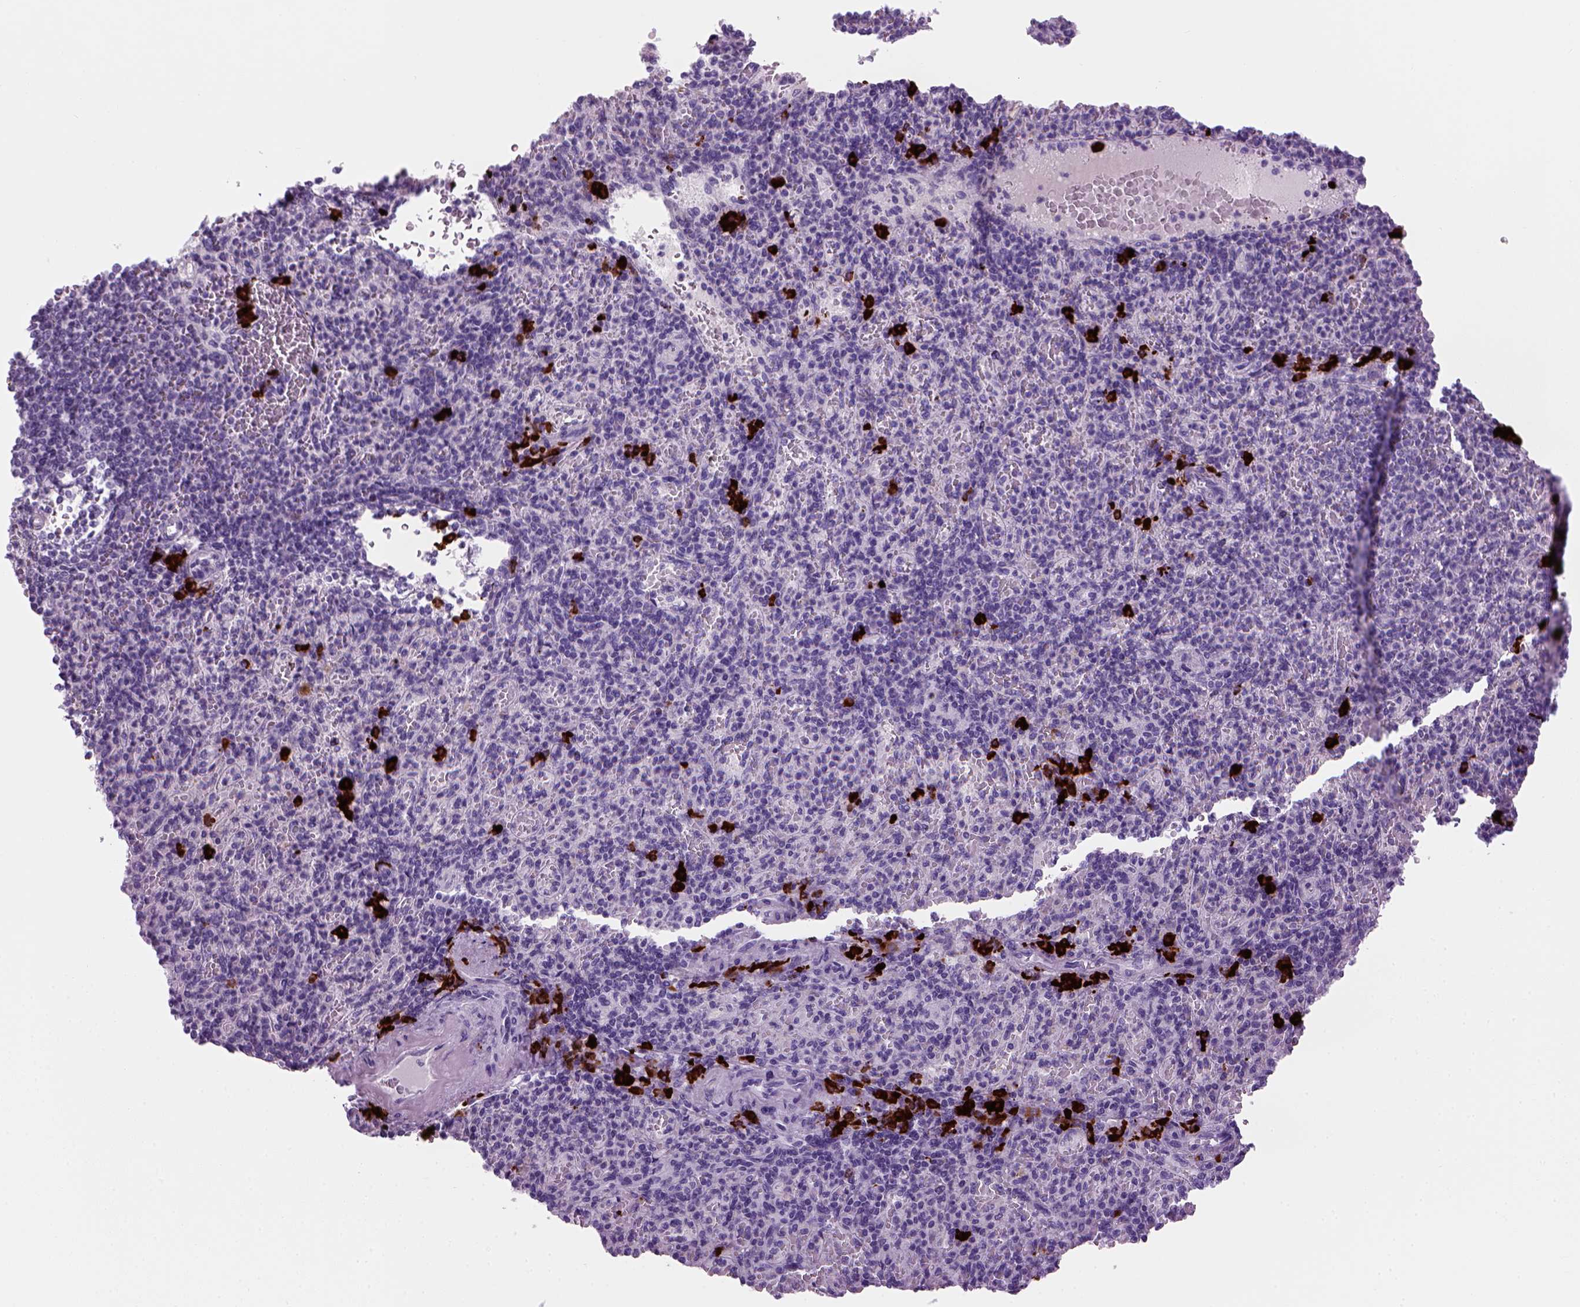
{"staining": {"intensity": "strong", "quantity": "<25%", "location": "cytoplasmic/membranous"}, "tissue": "spleen", "cell_type": "Cells in red pulp", "image_type": "normal", "snomed": [{"axis": "morphology", "description": "Normal tissue, NOS"}, {"axis": "topography", "description": "Spleen"}], "caption": "Protein expression analysis of benign spleen shows strong cytoplasmic/membranous staining in about <25% of cells in red pulp. (Stains: DAB in brown, nuclei in blue, Microscopy: brightfield microscopy at high magnification).", "gene": "MZB1", "patient": {"sex": "female", "age": 74}}